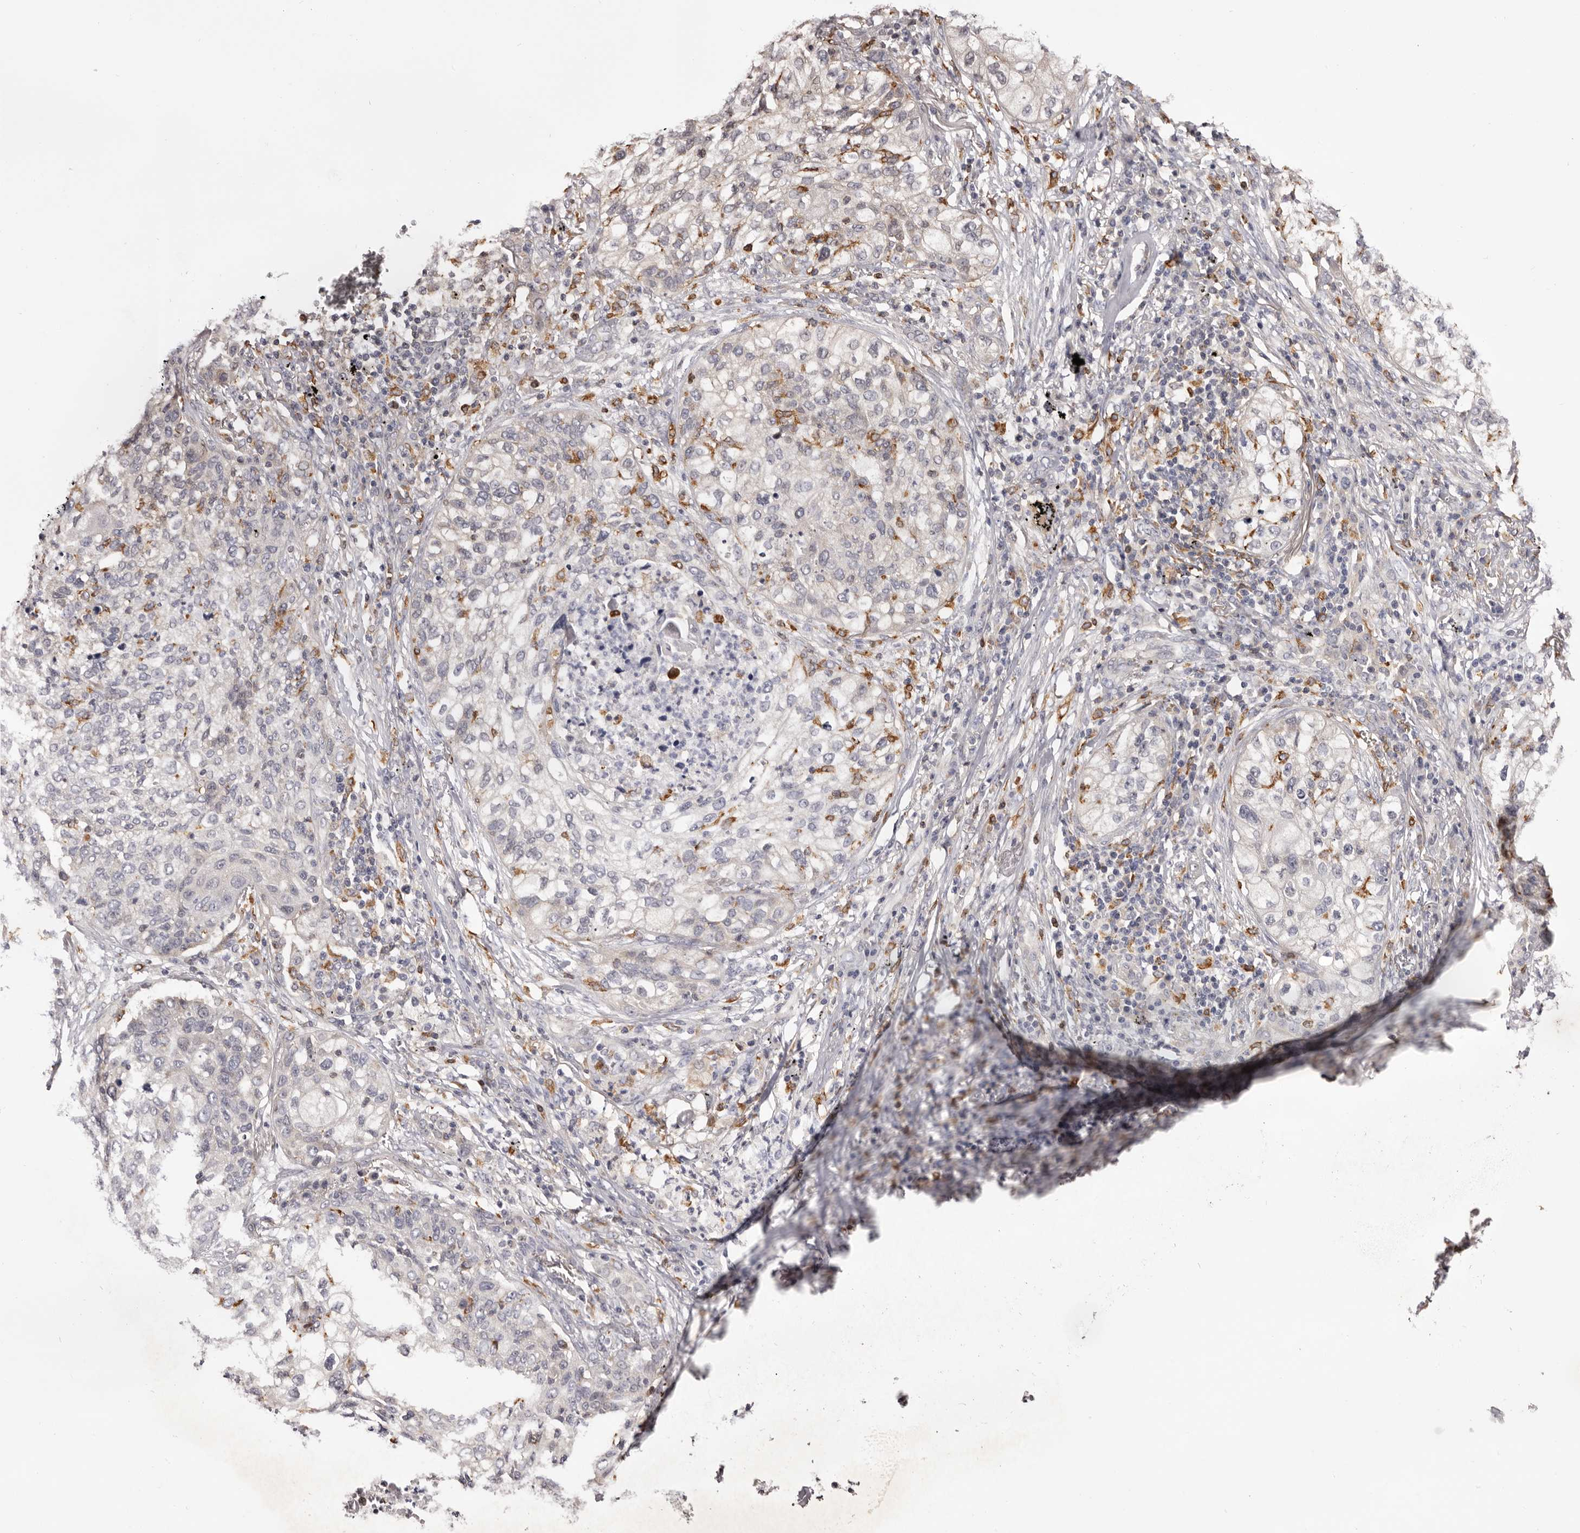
{"staining": {"intensity": "negative", "quantity": "none", "location": "none"}, "tissue": "lung cancer", "cell_type": "Tumor cells", "image_type": "cancer", "snomed": [{"axis": "morphology", "description": "Squamous cell carcinoma, NOS"}, {"axis": "topography", "description": "Lung"}], "caption": "Immunohistochemistry histopathology image of neoplastic tissue: human lung squamous cell carcinoma stained with DAB (3,3'-diaminobenzidine) demonstrates no significant protein expression in tumor cells.", "gene": "TNNI1", "patient": {"sex": "female", "age": 63}}